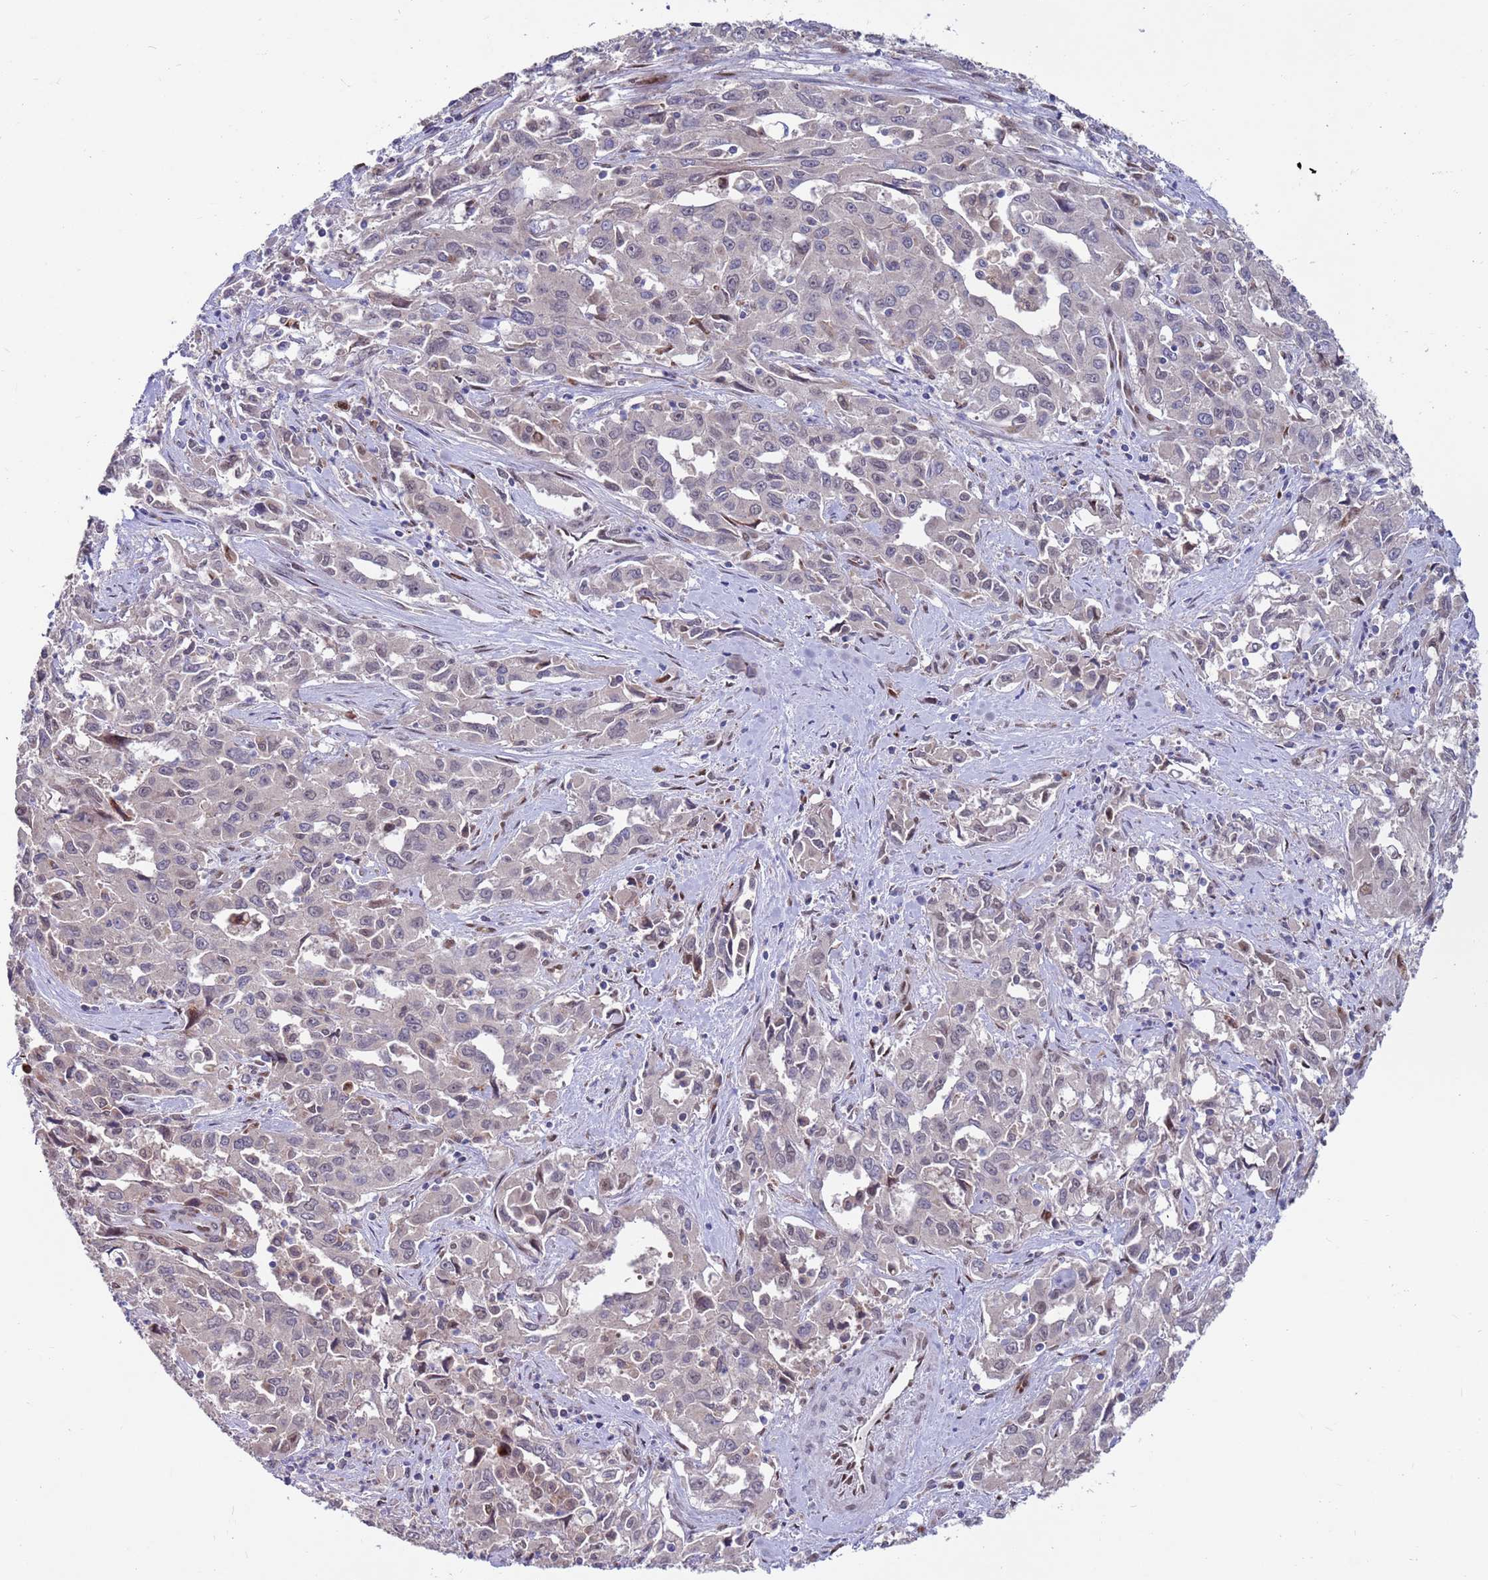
{"staining": {"intensity": "negative", "quantity": "none", "location": "none"}, "tissue": "liver cancer", "cell_type": "Tumor cells", "image_type": "cancer", "snomed": [{"axis": "morphology", "description": "Carcinoma, Hepatocellular, NOS"}, {"axis": "topography", "description": "Liver"}], "caption": "Tumor cells are negative for protein expression in human liver cancer.", "gene": "FBXO27", "patient": {"sex": "male", "age": 63}}